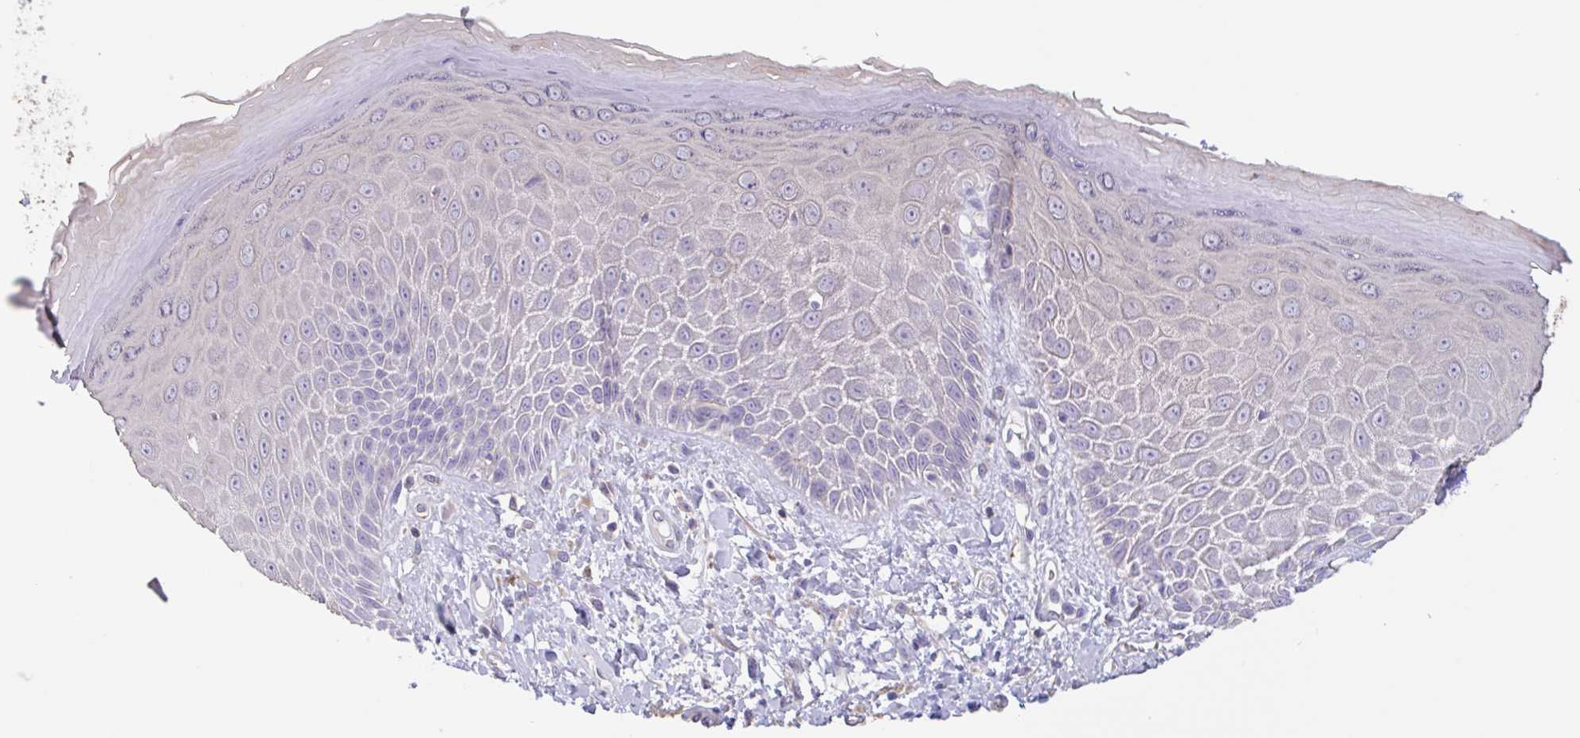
{"staining": {"intensity": "negative", "quantity": "none", "location": "none"}, "tissue": "skin", "cell_type": "Epidermal cells", "image_type": "normal", "snomed": [{"axis": "morphology", "description": "Normal tissue, NOS"}, {"axis": "topography", "description": "Anal"}, {"axis": "topography", "description": "Peripheral nerve tissue"}], "caption": "Normal skin was stained to show a protein in brown. There is no significant staining in epidermal cells. (Immunohistochemistry (ihc), brightfield microscopy, high magnification).", "gene": "CHMP5", "patient": {"sex": "male", "age": 78}}